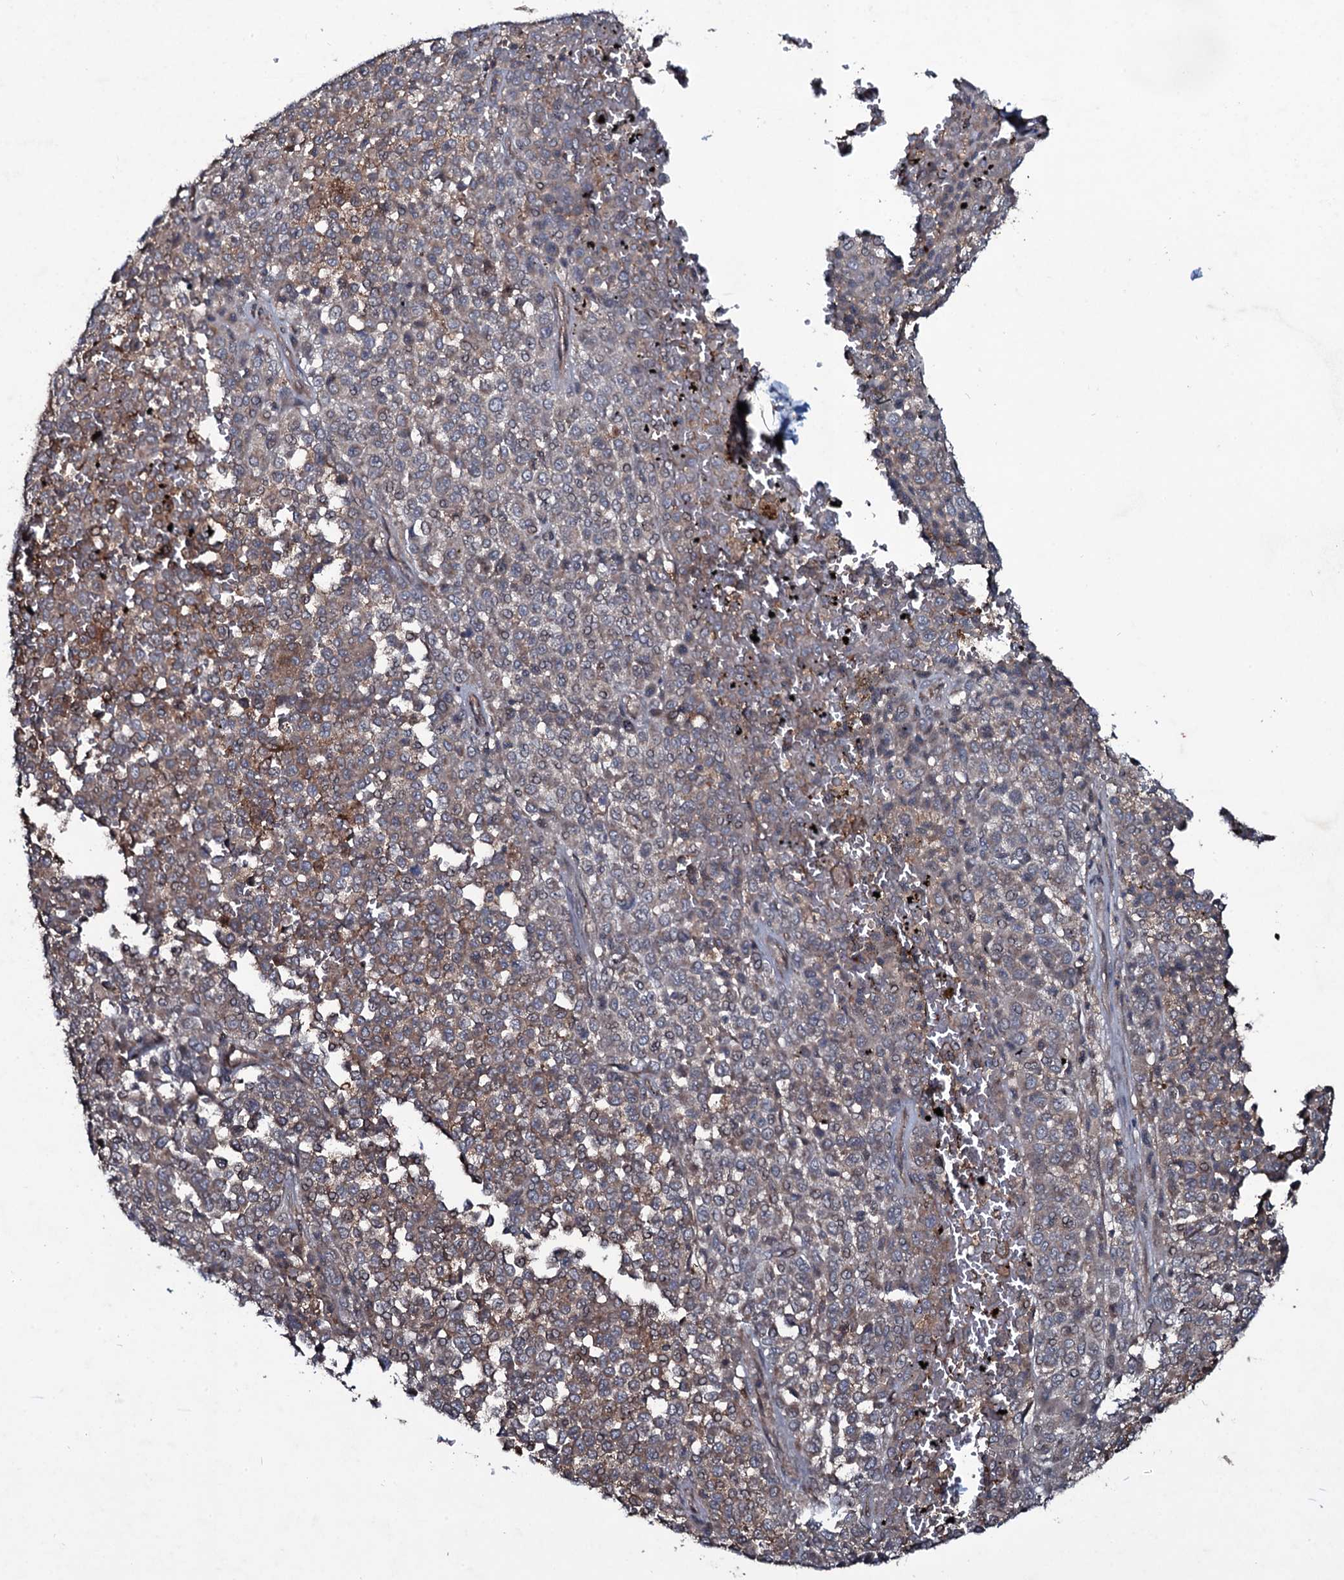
{"staining": {"intensity": "weak", "quantity": "25%-75%", "location": "cytoplasmic/membranous"}, "tissue": "melanoma", "cell_type": "Tumor cells", "image_type": "cancer", "snomed": [{"axis": "morphology", "description": "Malignant melanoma, Metastatic site"}, {"axis": "topography", "description": "Pancreas"}], "caption": "The histopathology image shows staining of malignant melanoma (metastatic site), revealing weak cytoplasmic/membranous protein positivity (brown color) within tumor cells. The staining was performed using DAB, with brown indicating positive protein expression. Nuclei are stained blue with hematoxylin.", "gene": "SNAP23", "patient": {"sex": "female", "age": 30}}